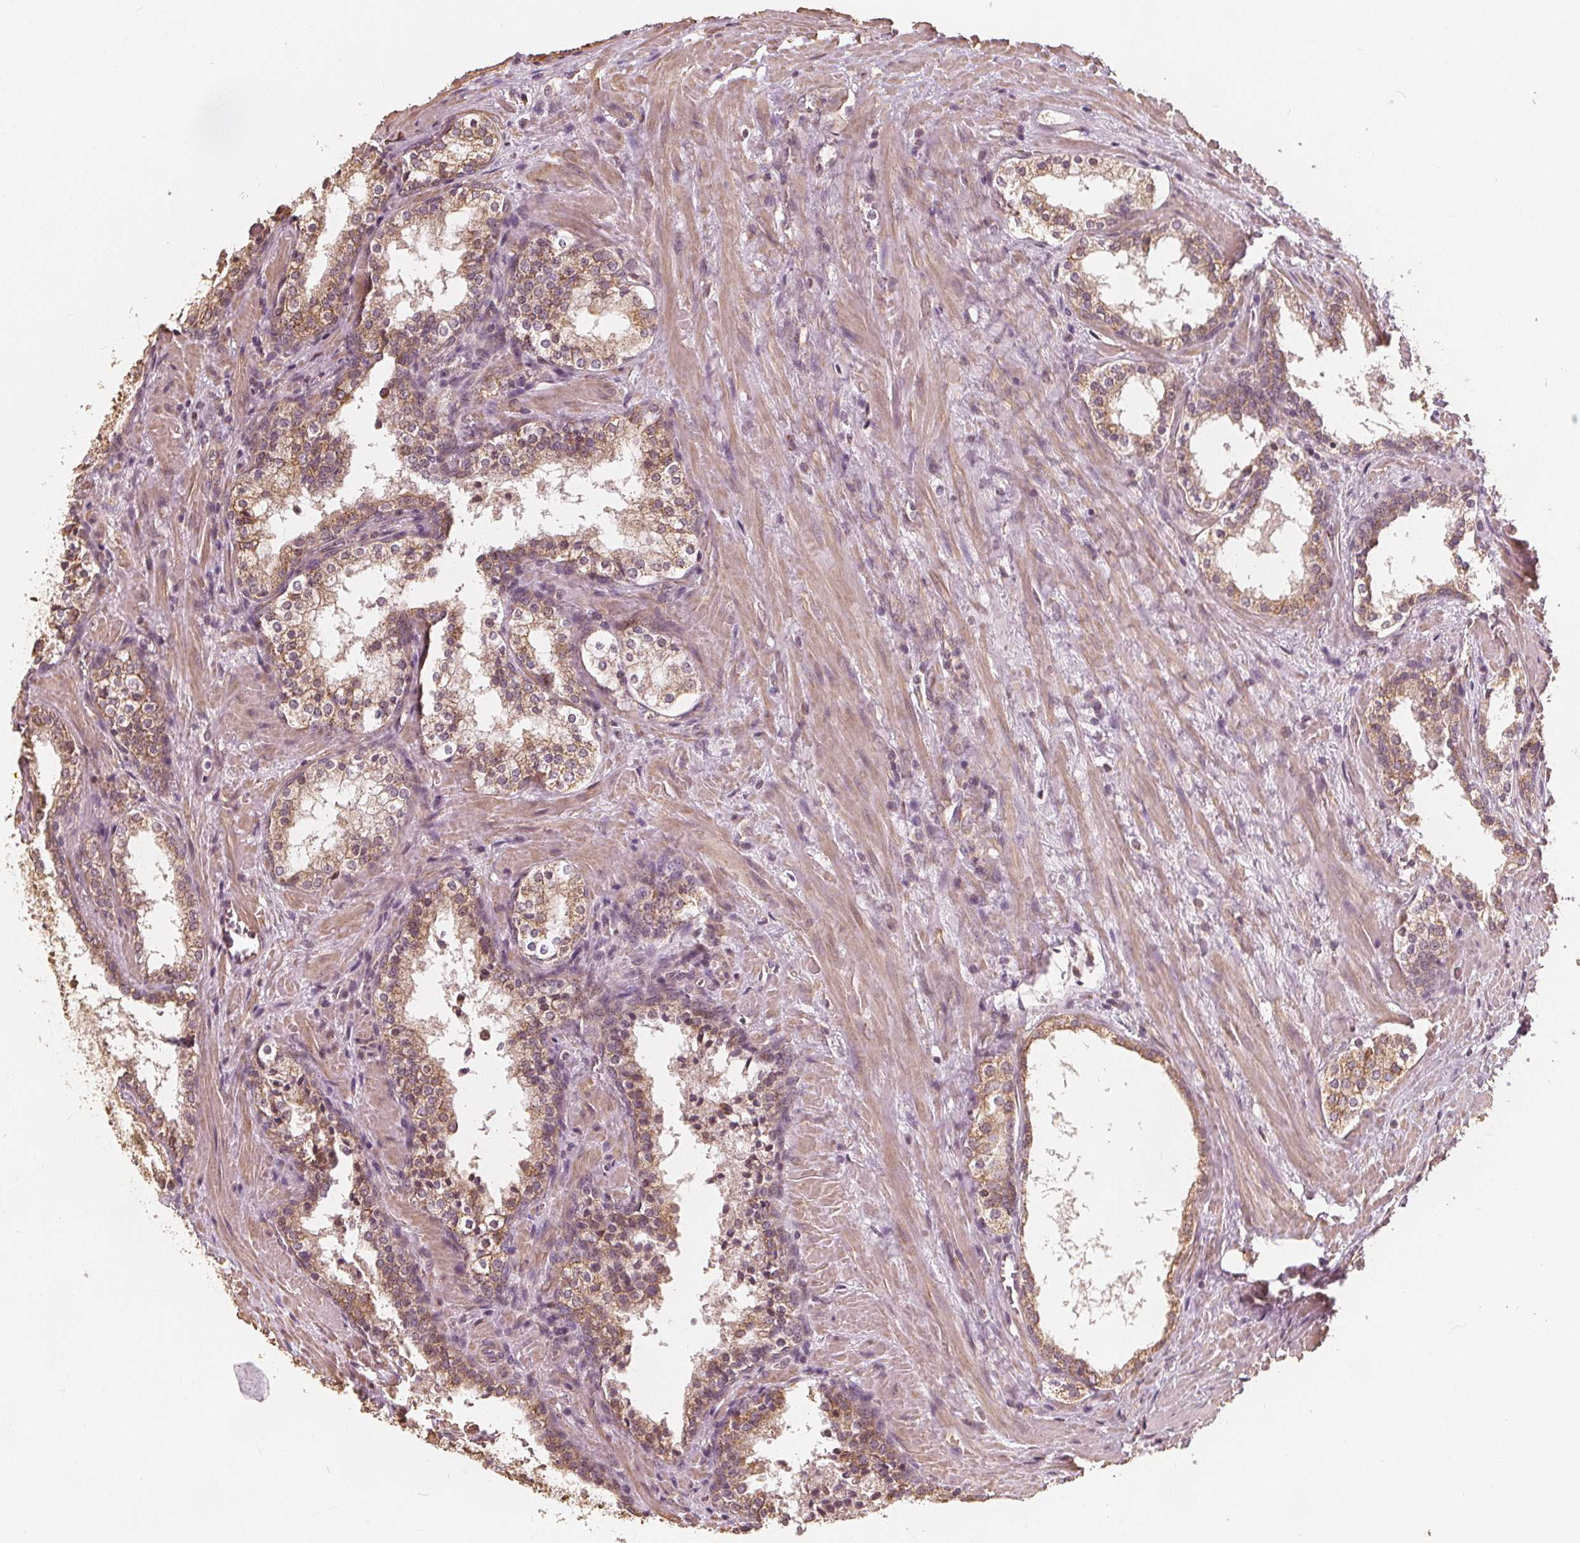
{"staining": {"intensity": "moderate", "quantity": ">75%", "location": "cytoplasmic/membranous"}, "tissue": "prostate cancer", "cell_type": "Tumor cells", "image_type": "cancer", "snomed": [{"axis": "morphology", "description": "Adenocarcinoma, NOS"}, {"axis": "topography", "description": "Prostate and seminal vesicle, NOS"}], "caption": "A brown stain highlights moderate cytoplasmic/membranous expression of a protein in human prostate cancer tumor cells.", "gene": "PEX26", "patient": {"sex": "male", "age": 63}}